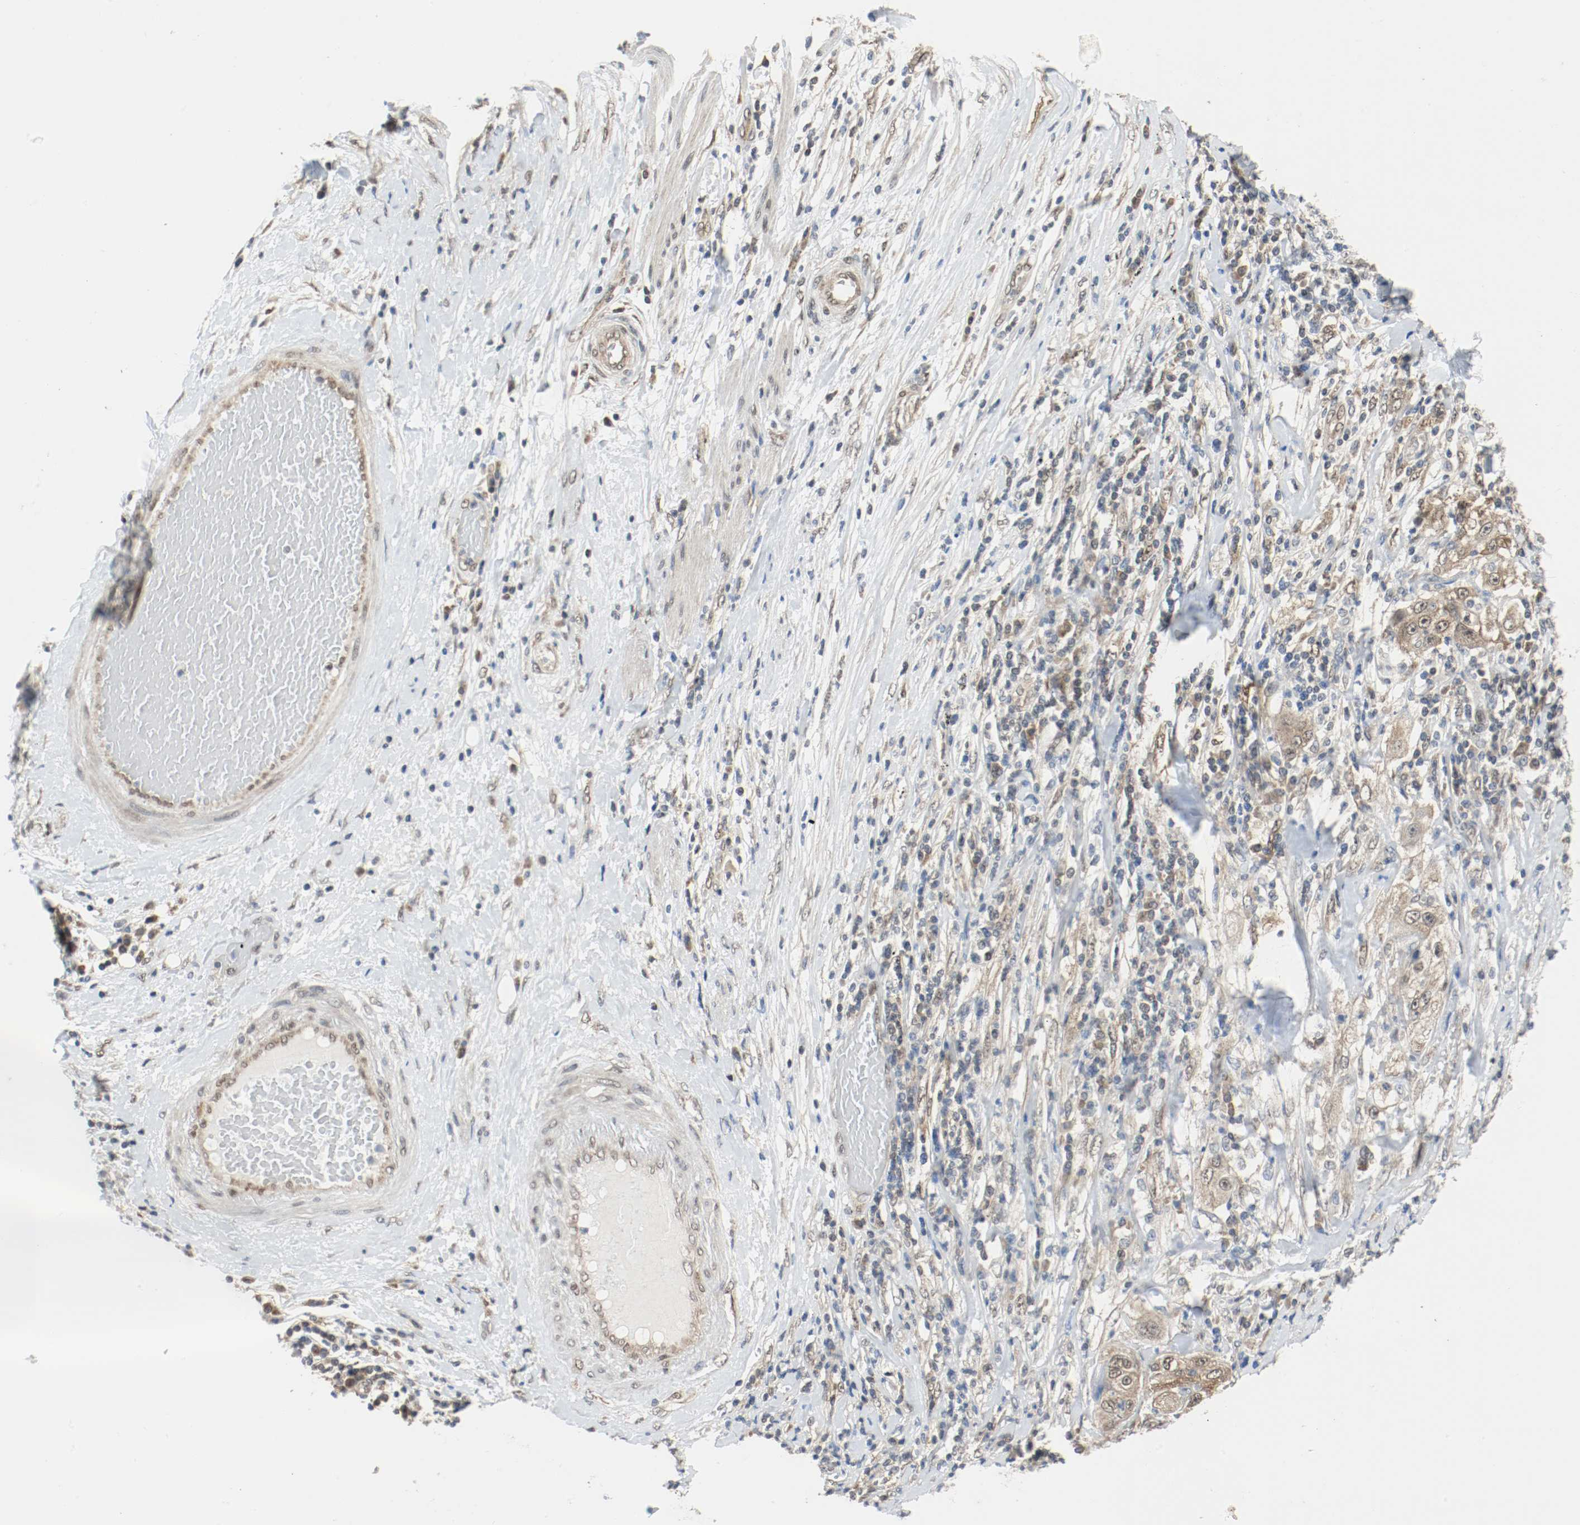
{"staining": {"intensity": "weak", "quantity": ">75%", "location": "cytoplasmic/membranous,nuclear"}, "tissue": "lung cancer", "cell_type": "Tumor cells", "image_type": "cancer", "snomed": [{"axis": "morphology", "description": "Inflammation, NOS"}, {"axis": "morphology", "description": "Squamous cell carcinoma, NOS"}, {"axis": "topography", "description": "Lymph node"}, {"axis": "topography", "description": "Soft tissue"}, {"axis": "topography", "description": "Lung"}], "caption": "Tumor cells show low levels of weak cytoplasmic/membranous and nuclear positivity in approximately >75% of cells in human squamous cell carcinoma (lung).", "gene": "PPME1", "patient": {"sex": "male", "age": 66}}